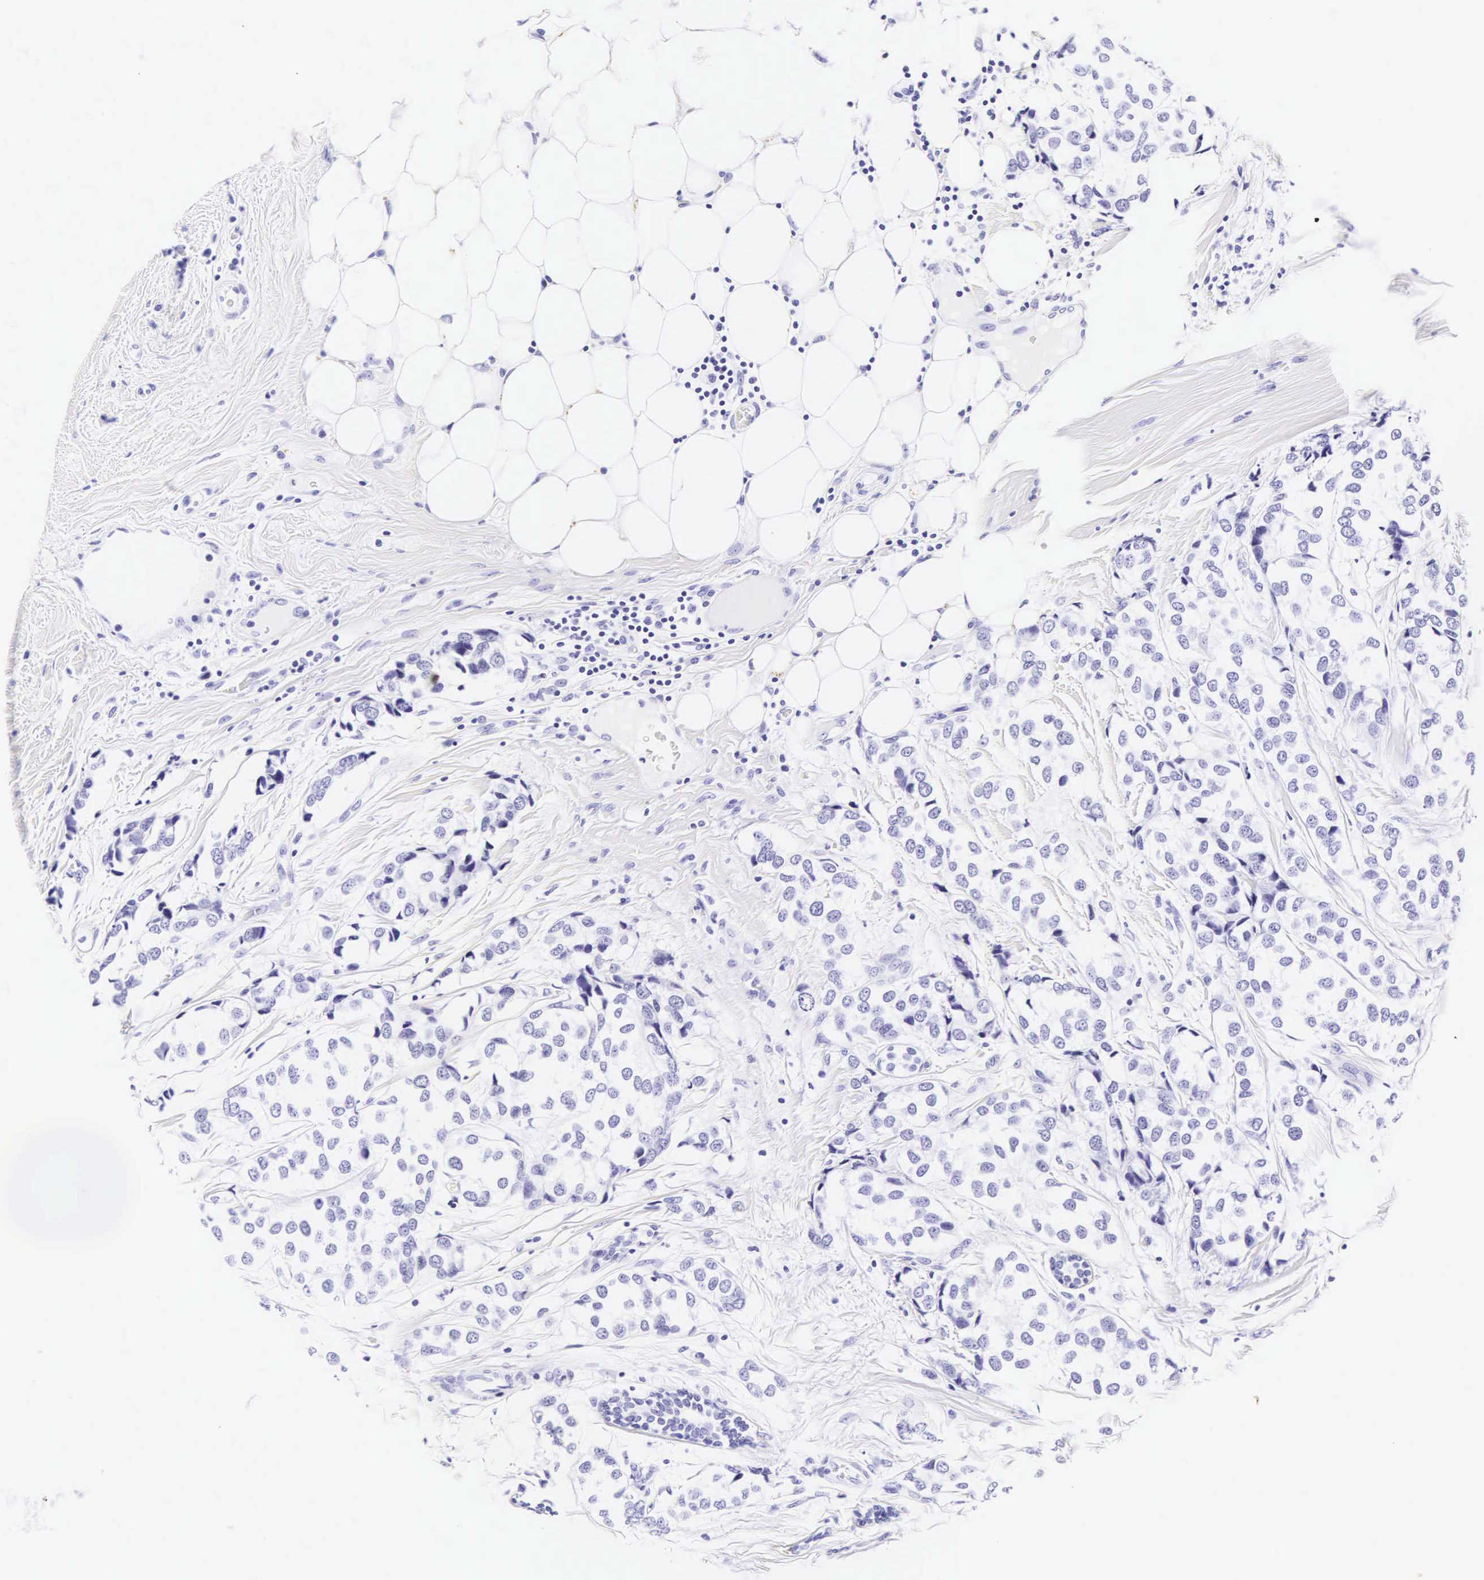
{"staining": {"intensity": "negative", "quantity": "none", "location": "none"}, "tissue": "breast cancer", "cell_type": "Tumor cells", "image_type": "cancer", "snomed": [{"axis": "morphology", "description": "Duct carcinoma"}, {"axis": "topography", "description": "Breast"}], "caption": "Histopathology image shows no protein positivity in tumor cells of breast cancer (invasive ductal carcinoma) tissue.", "gene": "CD1A", "patient": {"sex": "female", "age": 68}}